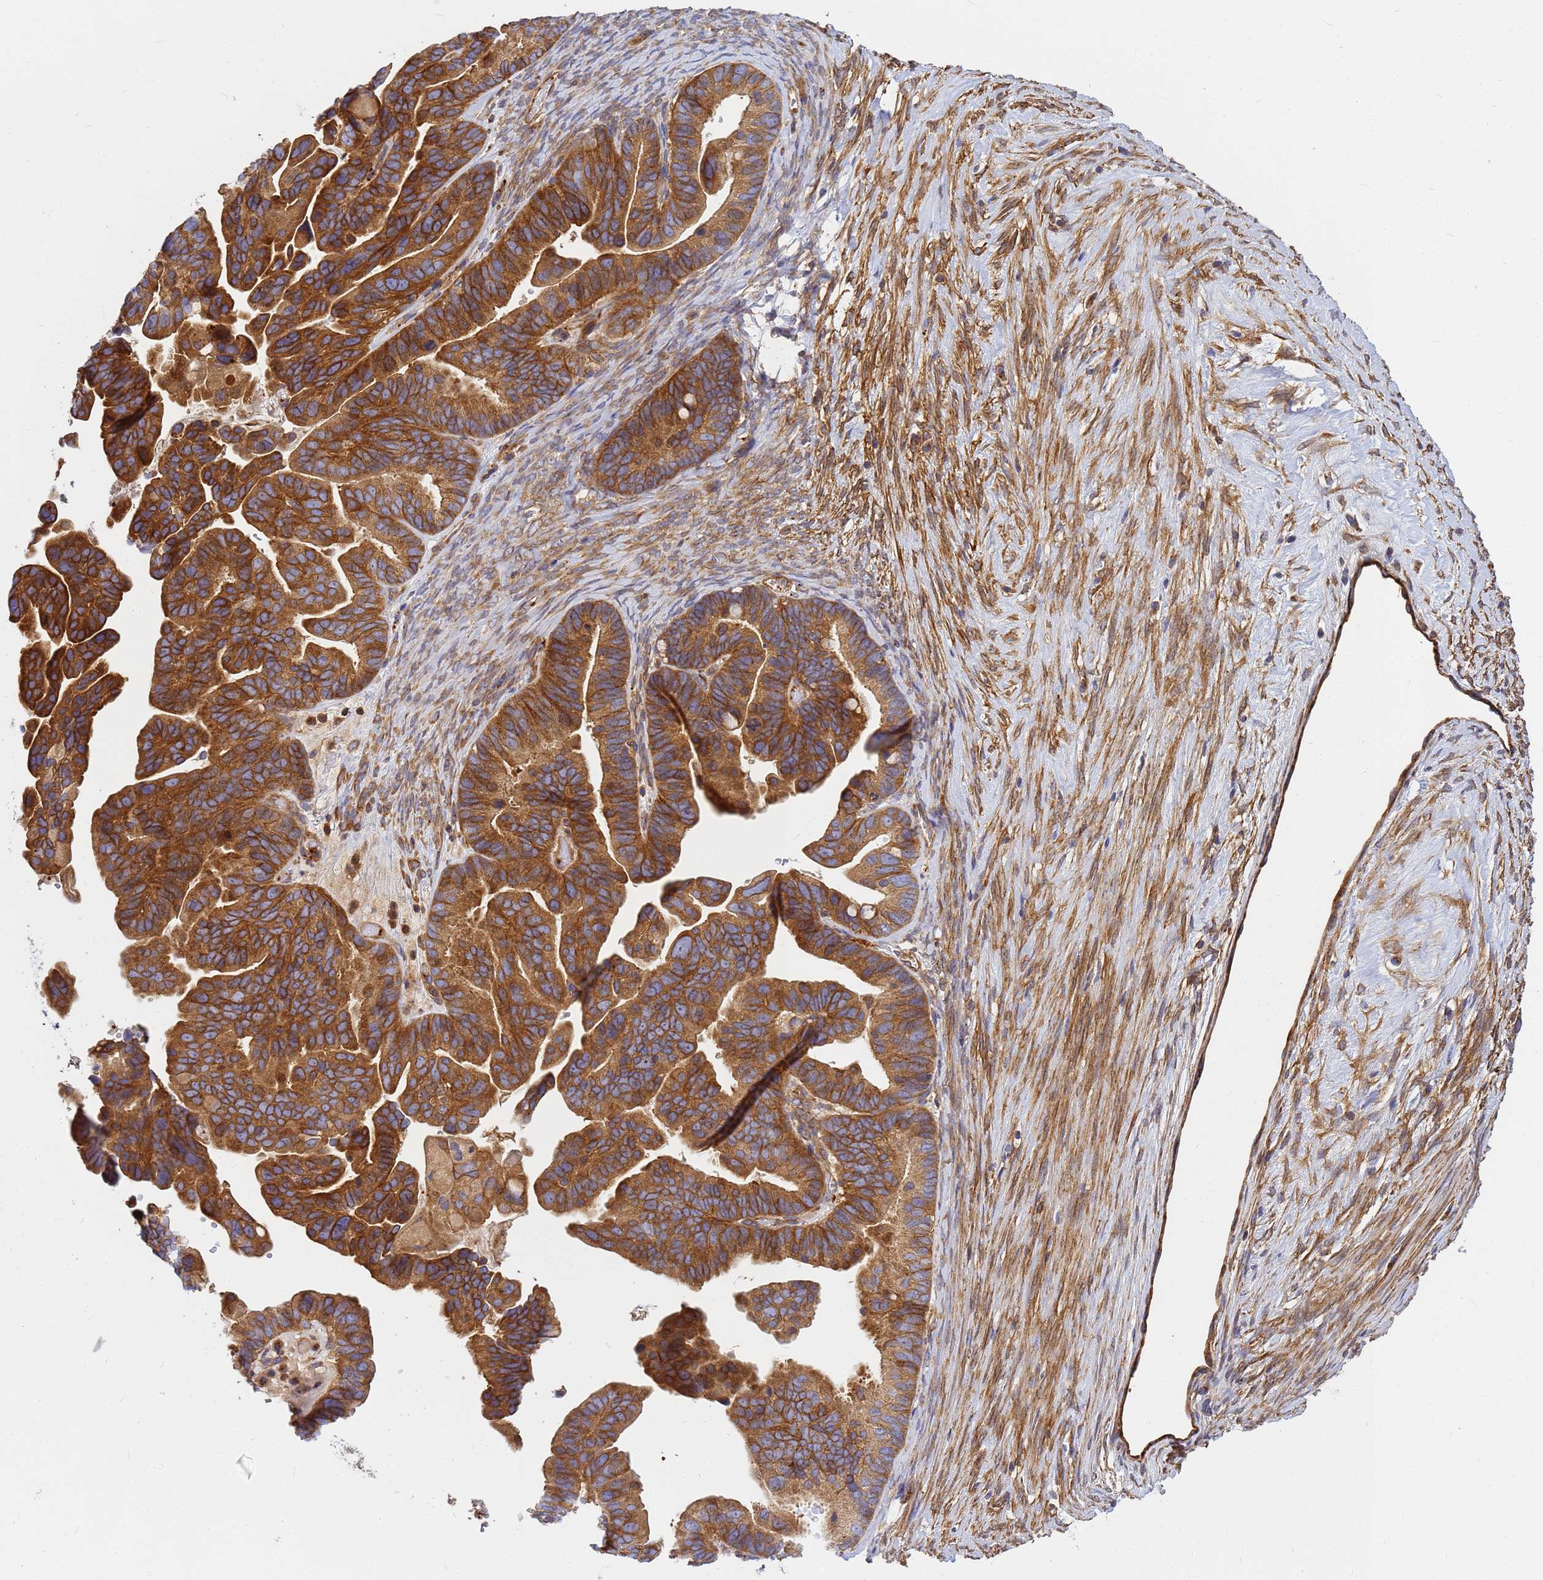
{"staining": {"intensity": "strong", "quantity": ">75%", "location": "cytoplasmic/membranous"}, "tissue": "ovarian cancer", "cell_type": "Tumor cells", "image_type": "cancer", "snomed": [{"axis": "morphology", "description": "Cystadenocarcinoma, serous, NOS"}, {"axis": "topography", "description": "Ovary"}], "caption": "Immunohistochemical staining of human ovarian serous cystadenocarcinoma demonstrates strong cytoplasmic/membranous protein staining in approximately >75% of tumor cells.", "gene": "C2CD5", "patient": {"sex": "female", "age": 56}}